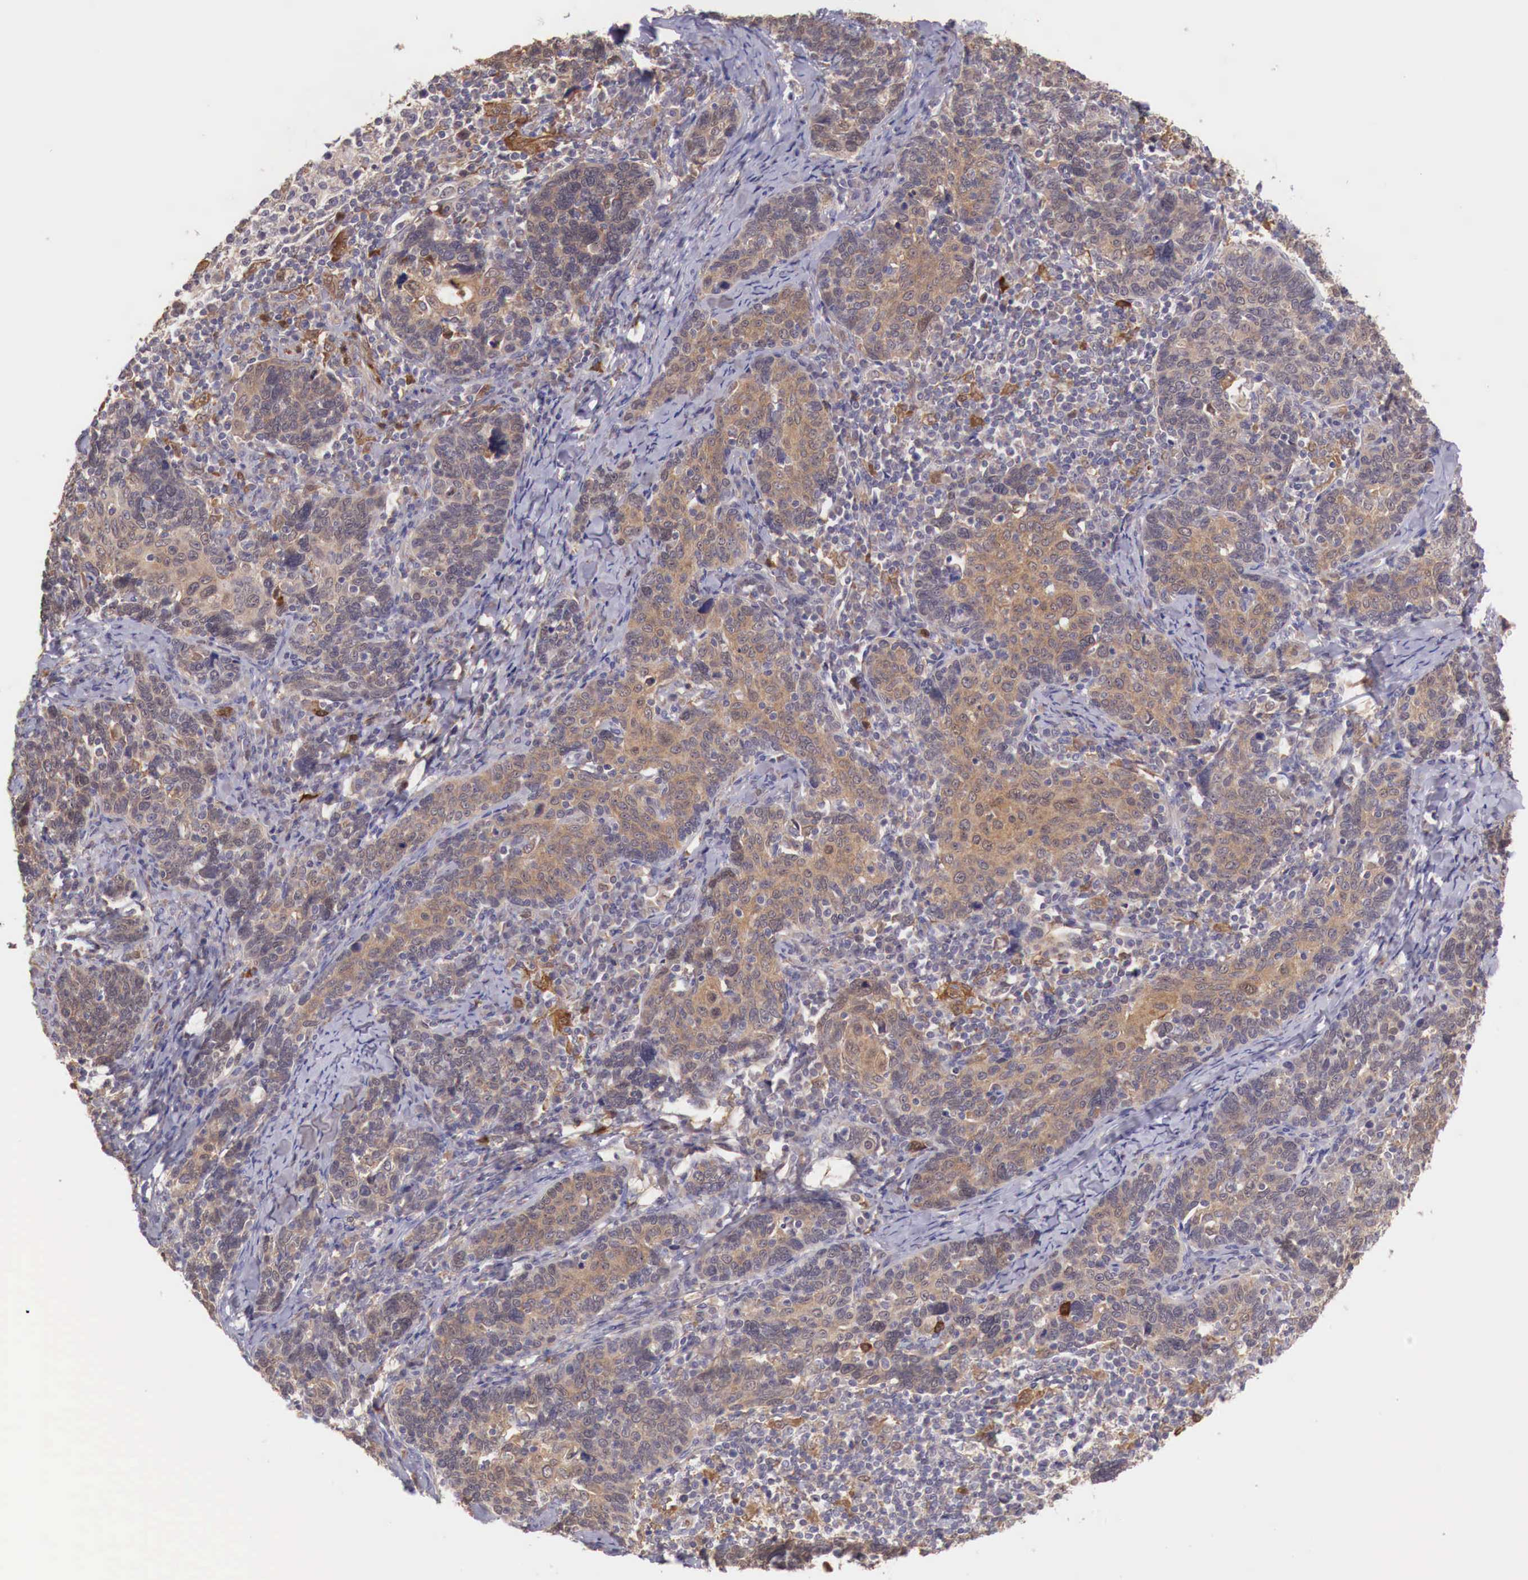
{"staining": {"intensity": "moderate", "quantity": ">75%", "location": "cytoplasmic/membranous"}, "tissue": "cervical cancer", "cell_type": "Tumor cells", "image_type": "cancer", "snomed": [{"axis": "morphology", "description": "Squamous cell carcinoma, NOS"}, {"axis": "topography", "description": "Cervix"}], "caption": "Cervical squamous cell carcinoma was stained to show a protein in brown. There is medium levels of moderate cytoplasmic/membranous expression in approximately >75% of tumor cells.", "gene": "GAB2", "patient": {"sex": "female", "age": 41}}